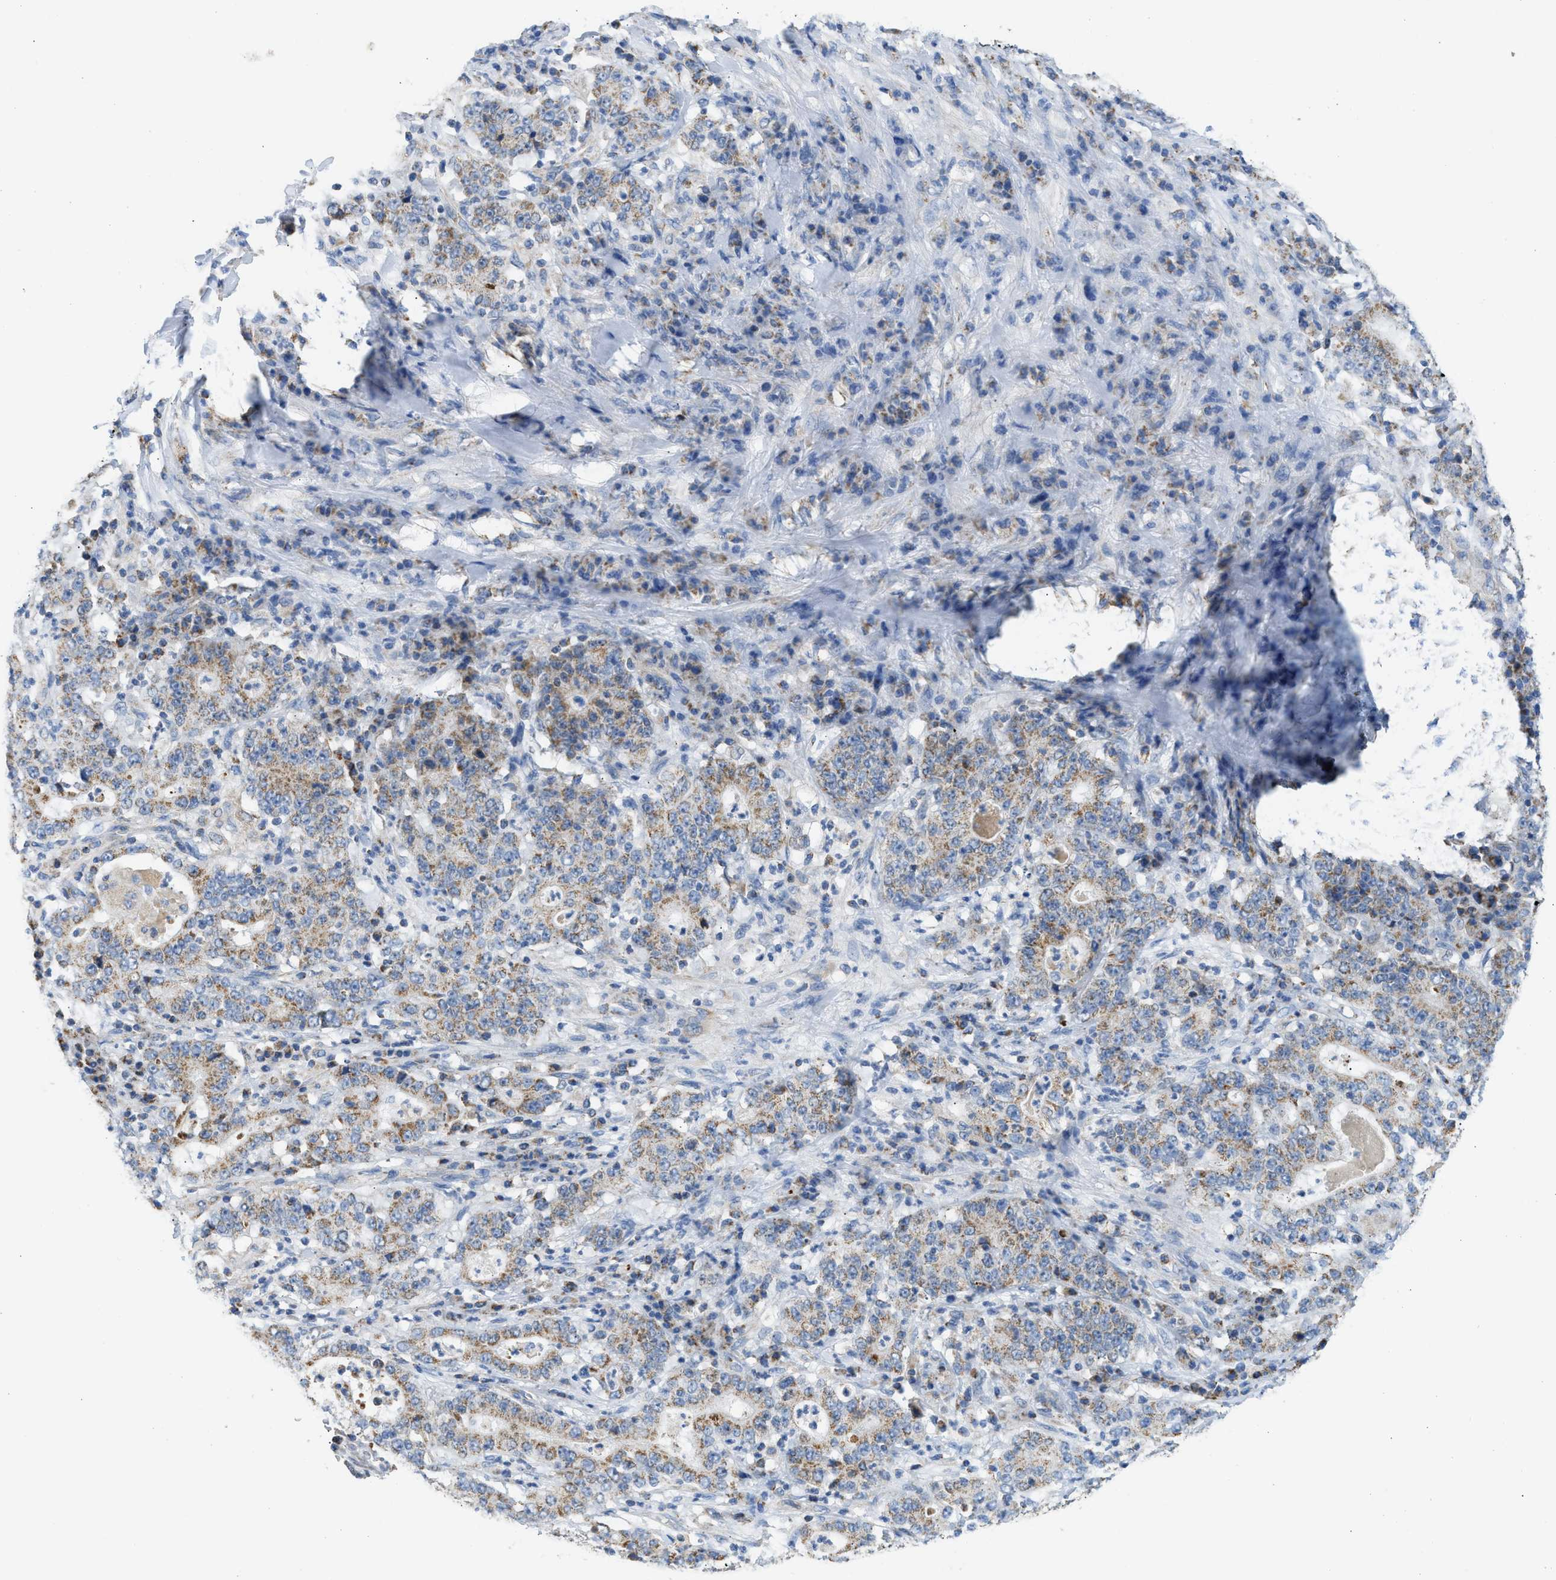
{"staining": {"intensity": "moderate", "quantity": "25%-75%", "location": "cytoplasmic/membranous"}, "tissue": "stomach cancer", "cell_type": "Tumor cells", "image_type": "cancer", "snomed": [{"axis": "morphology", "description": "Normal tissue, NOS"}, {"axis": "morphology", "description": "Adenocarcinoma, NOS"}, {"axis": "topography", "description": "Stomach, upper"}, {"axis": "topography", "description": "Stomach"}], "caption": "Stomach cancer (adenocarcinoma) stained with DAB (3,3'-diaminobenzidine) immunohistochemistry displays medium levels of moderate cytoplasmic/membranous expression in about 25%-75% of tumor cells. Ihc stains the protein of interest in brown and the nuclei are stained blue.", "gene": "GOT2", "patient": {"sex": "male", "age": 59}}